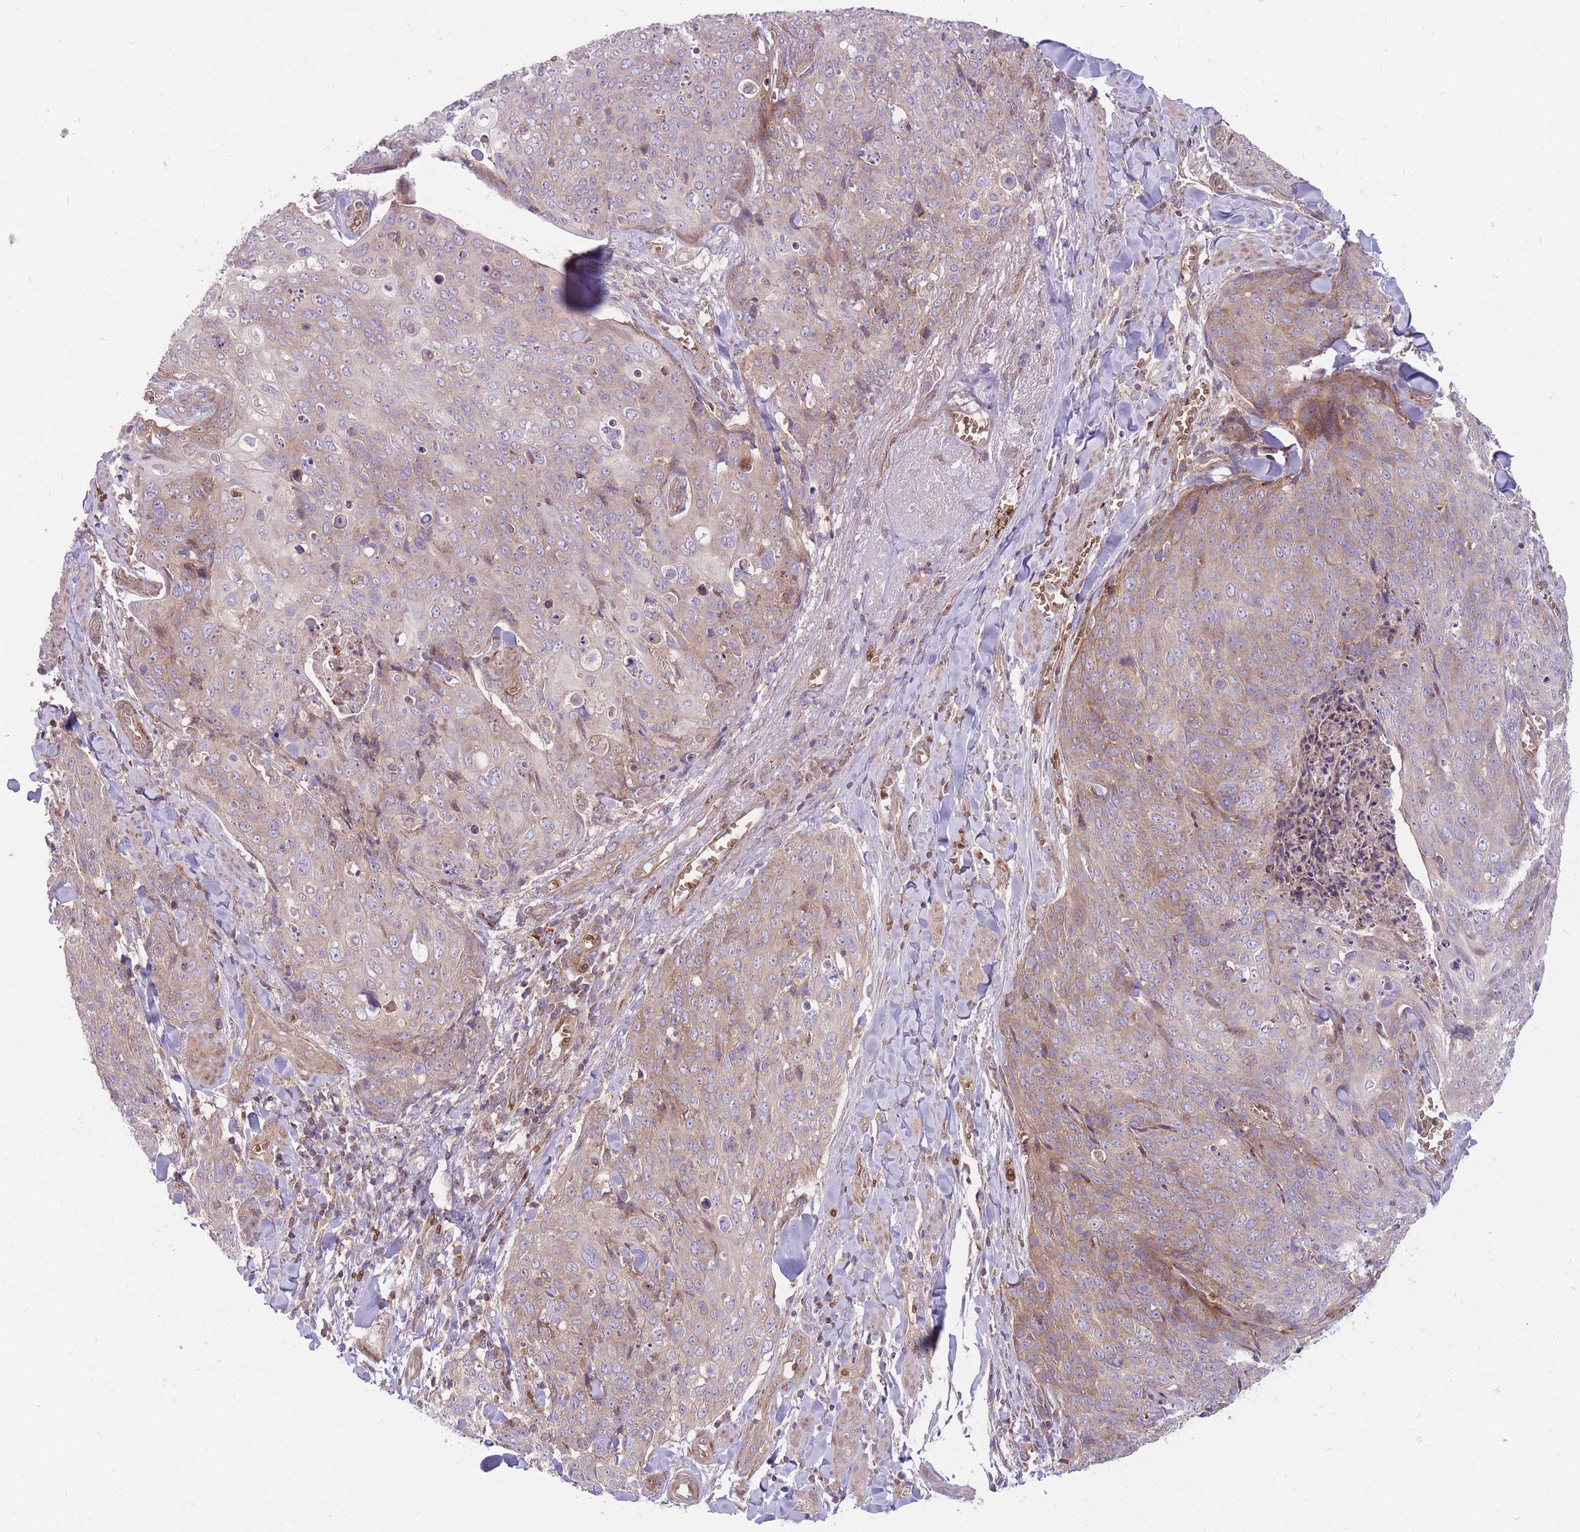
{"staining": {"intensity": "weak", "quantity": "25%-75%", "location": "cytoplasmic/membranous"}, "tissue": "skin cancer", "cell_type": "Tumor cells", "image_type": "cancer", "snomed": [{"axis": "morphology", "description": "Squamous cell carcinoma, NOS"}, {"axis": "topography", "description": "Skin"}, {"axis": "topography", "description": "Vulva"}], "caption": "Immunohistochemical staining of skin cancer (squamous cell carcinoma) shows weak cytoplasmic/membranous protein staining in approximately 25%-75% of tumor cells.", "gene": "ANKRD10", "patient": {"sex": "female", "age": 85}}